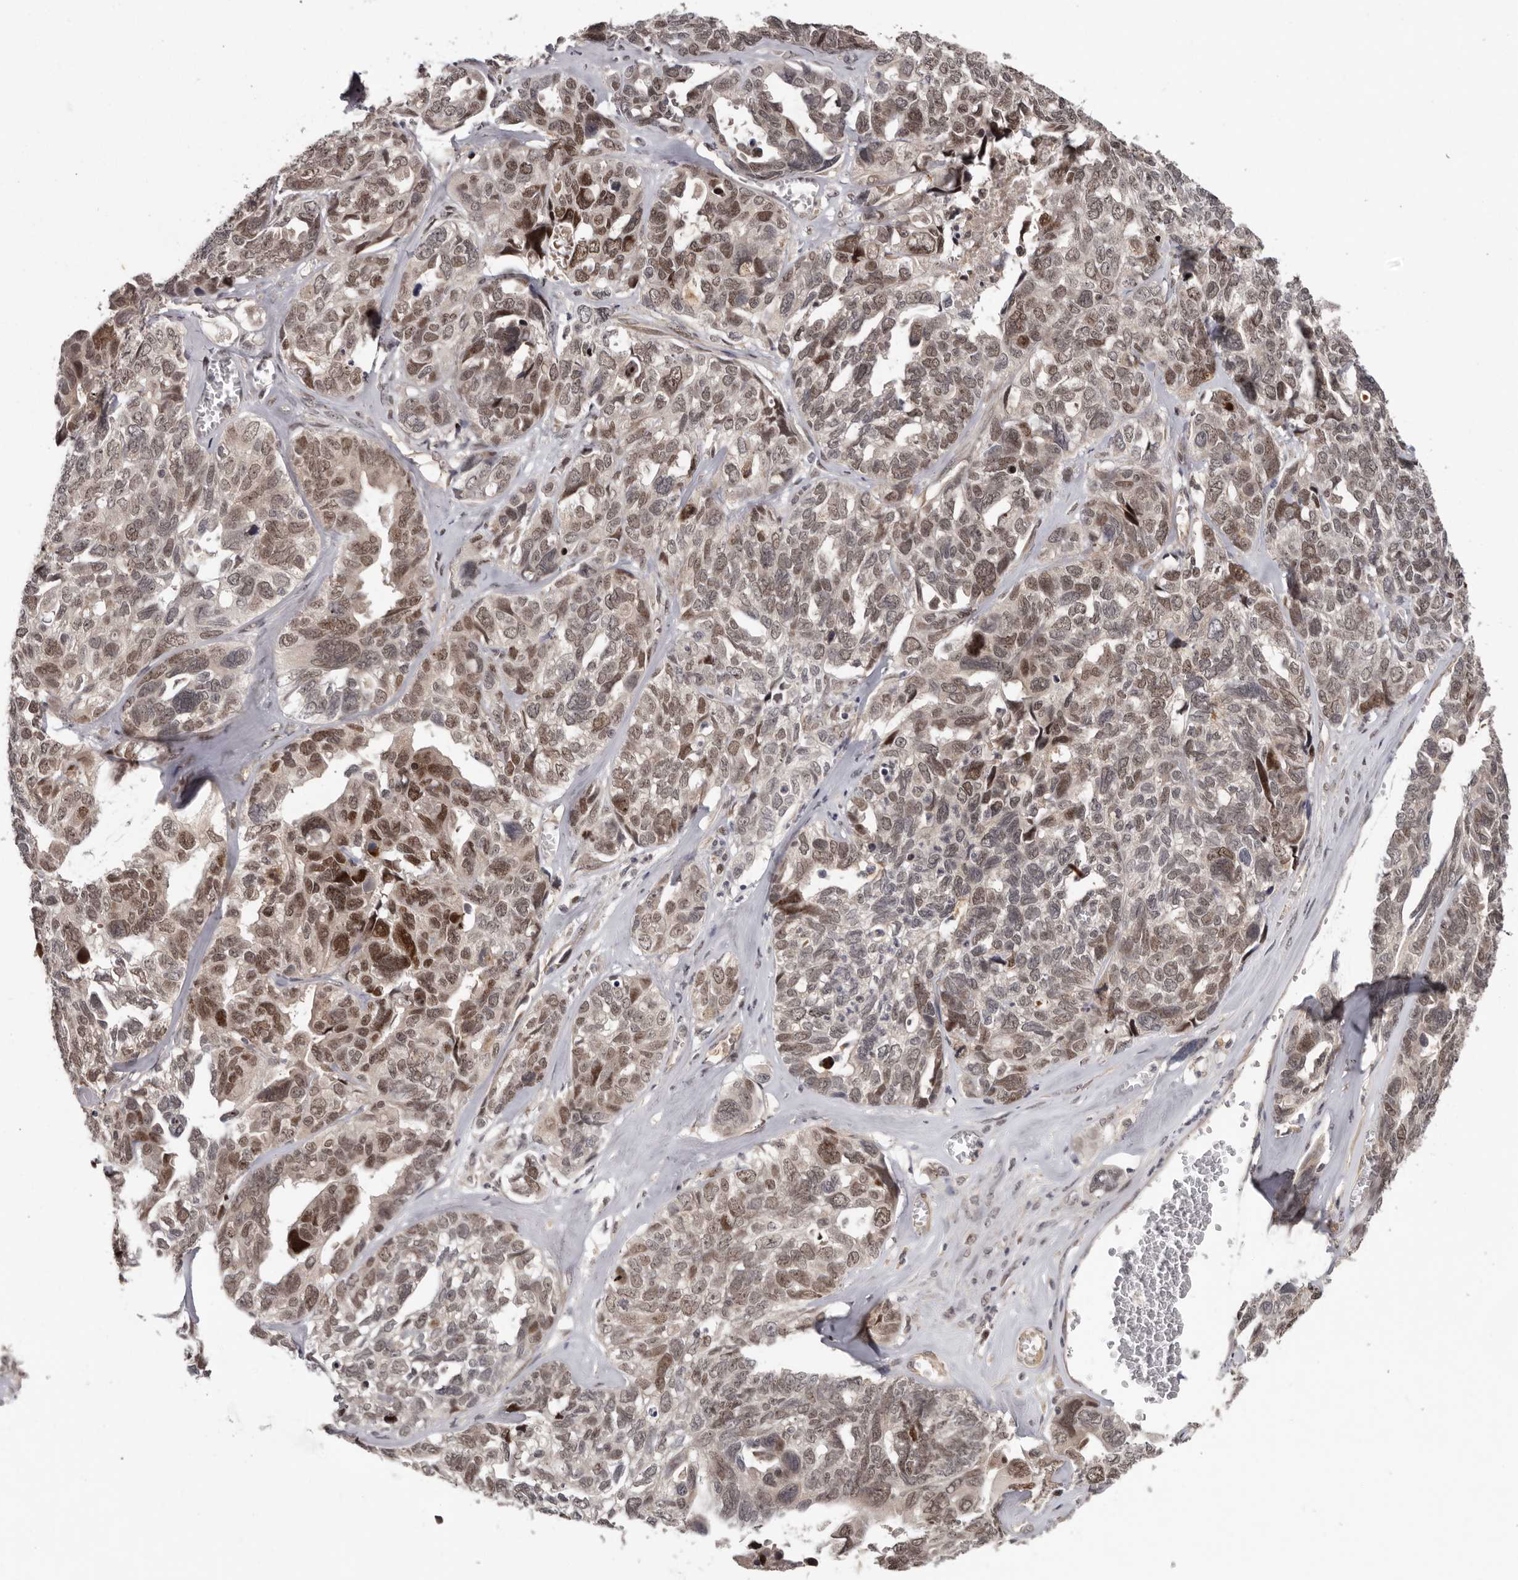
{"staining": {"intensity": "moderate", "quantity": ">75%", "location": "nuclear"}, "tissue": "ovarian cancer", "cell_type": "Tumor cells", "image_type": "cancer", "snomed": [{"axis": "morphology", "description": "Cystadenocarcinoma, serous, NOS"}, {"axis": "topography", "description": "Ovary"}], "caption": "A brown stain highlights moderate nuclear staining of a protein in human ovarian cancer (serous cystadenocarcinoma) tumor cells.", "gene": "TBX5", "patient": {"sex": "female", "age": 79}}